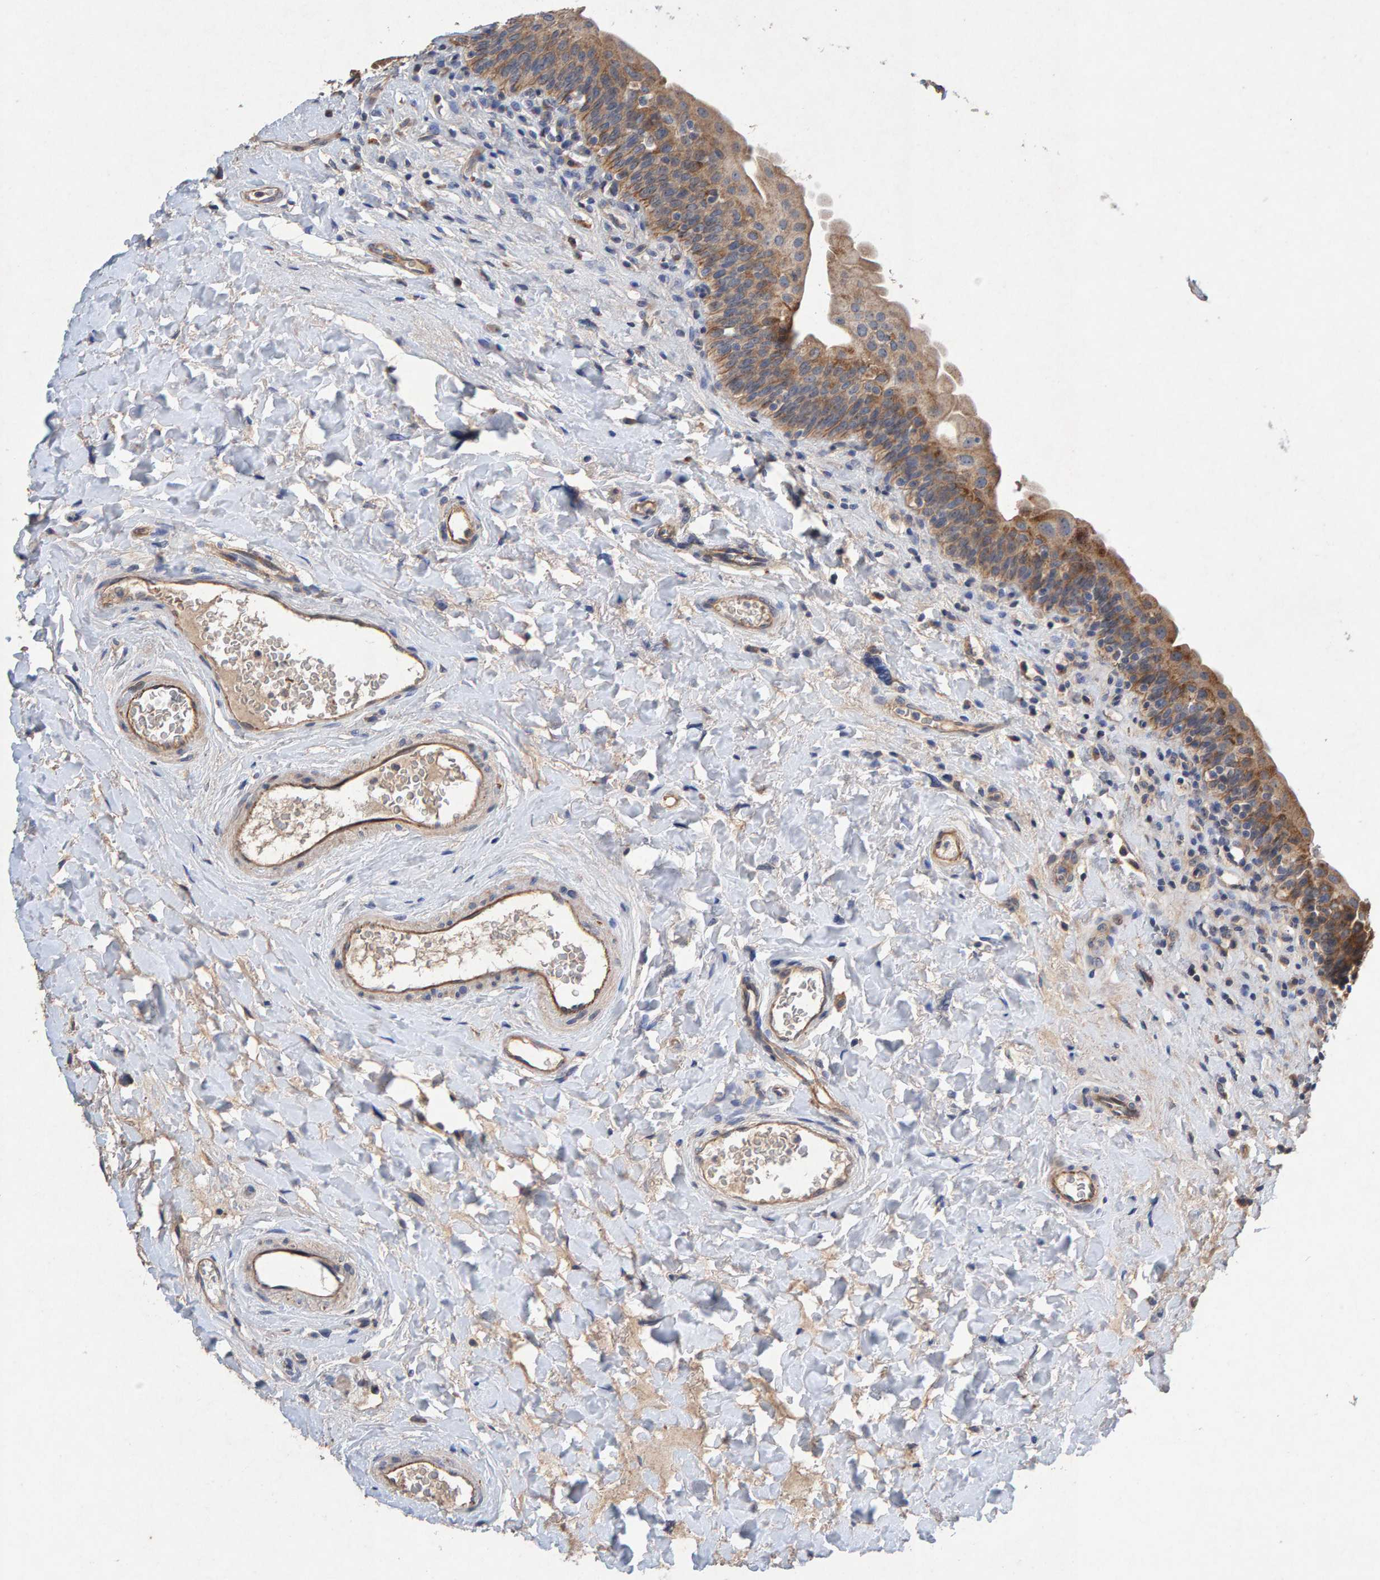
{"staining": {"intensity": "moderate", "quantity": ">75%", "location": "cytoplasmic/membranous"}, "tissue": "urinary bladder", "cell_type": "Urothelial cells", "image_type": "normal", "snomed": [{"axis": "morphology", "description": "Normal tissue, NOS"}, {"axis": "topography", "description": "Urinary bladder"}], "caption": "This image shows immunohistochemistry staining of unremarkable human urinary bladder, with medium moderate cytoplasmic/membranous expression in approximately >75% of urothelial cells.", "gene": "EFR3A", "patient": {"sex": "male", "age": 83}}